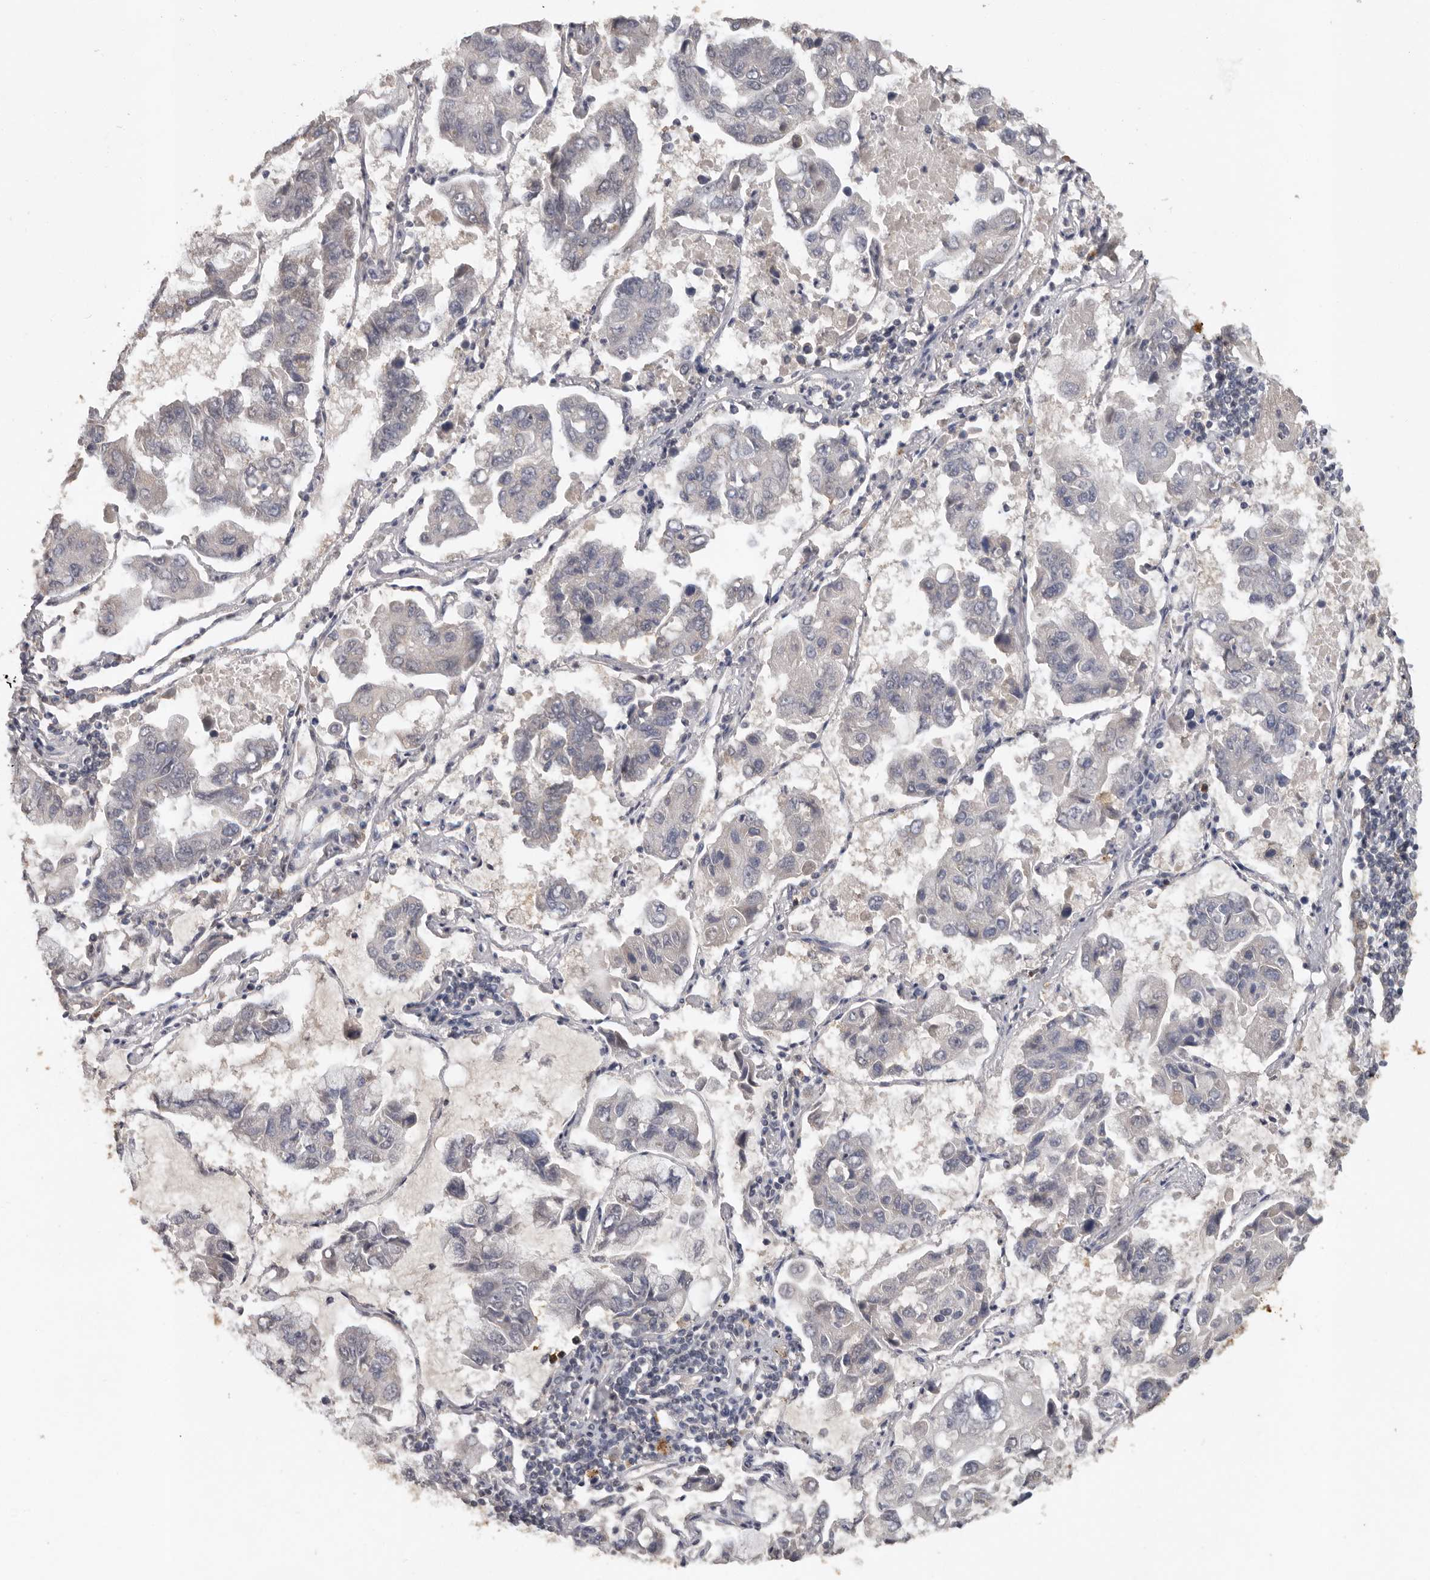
{"staining": {"intensity": "negative", "quantity": "none", "location": "none"}, "tissue": "lung cancer", "cell_type": "Tumor cells", "image_type": "cancer", "snomed": [{"axis": "morphology", "description": "Adenocarcinoma, NOS"}, {"axis": "topography", "description": "Lung"}], "caption": "Immunohistochemical staining of lung cancer exhibits no significant expression in tumor cells. (Stains: DAB (3,3'-diaminobenzidine) immunohistochemistry (IHC) with hematoxylin counter stain, Microscopy: brightfield microscopy at high magnification).", "gene": "MTF1", "patient": {"sex": "male", "age": 64}}